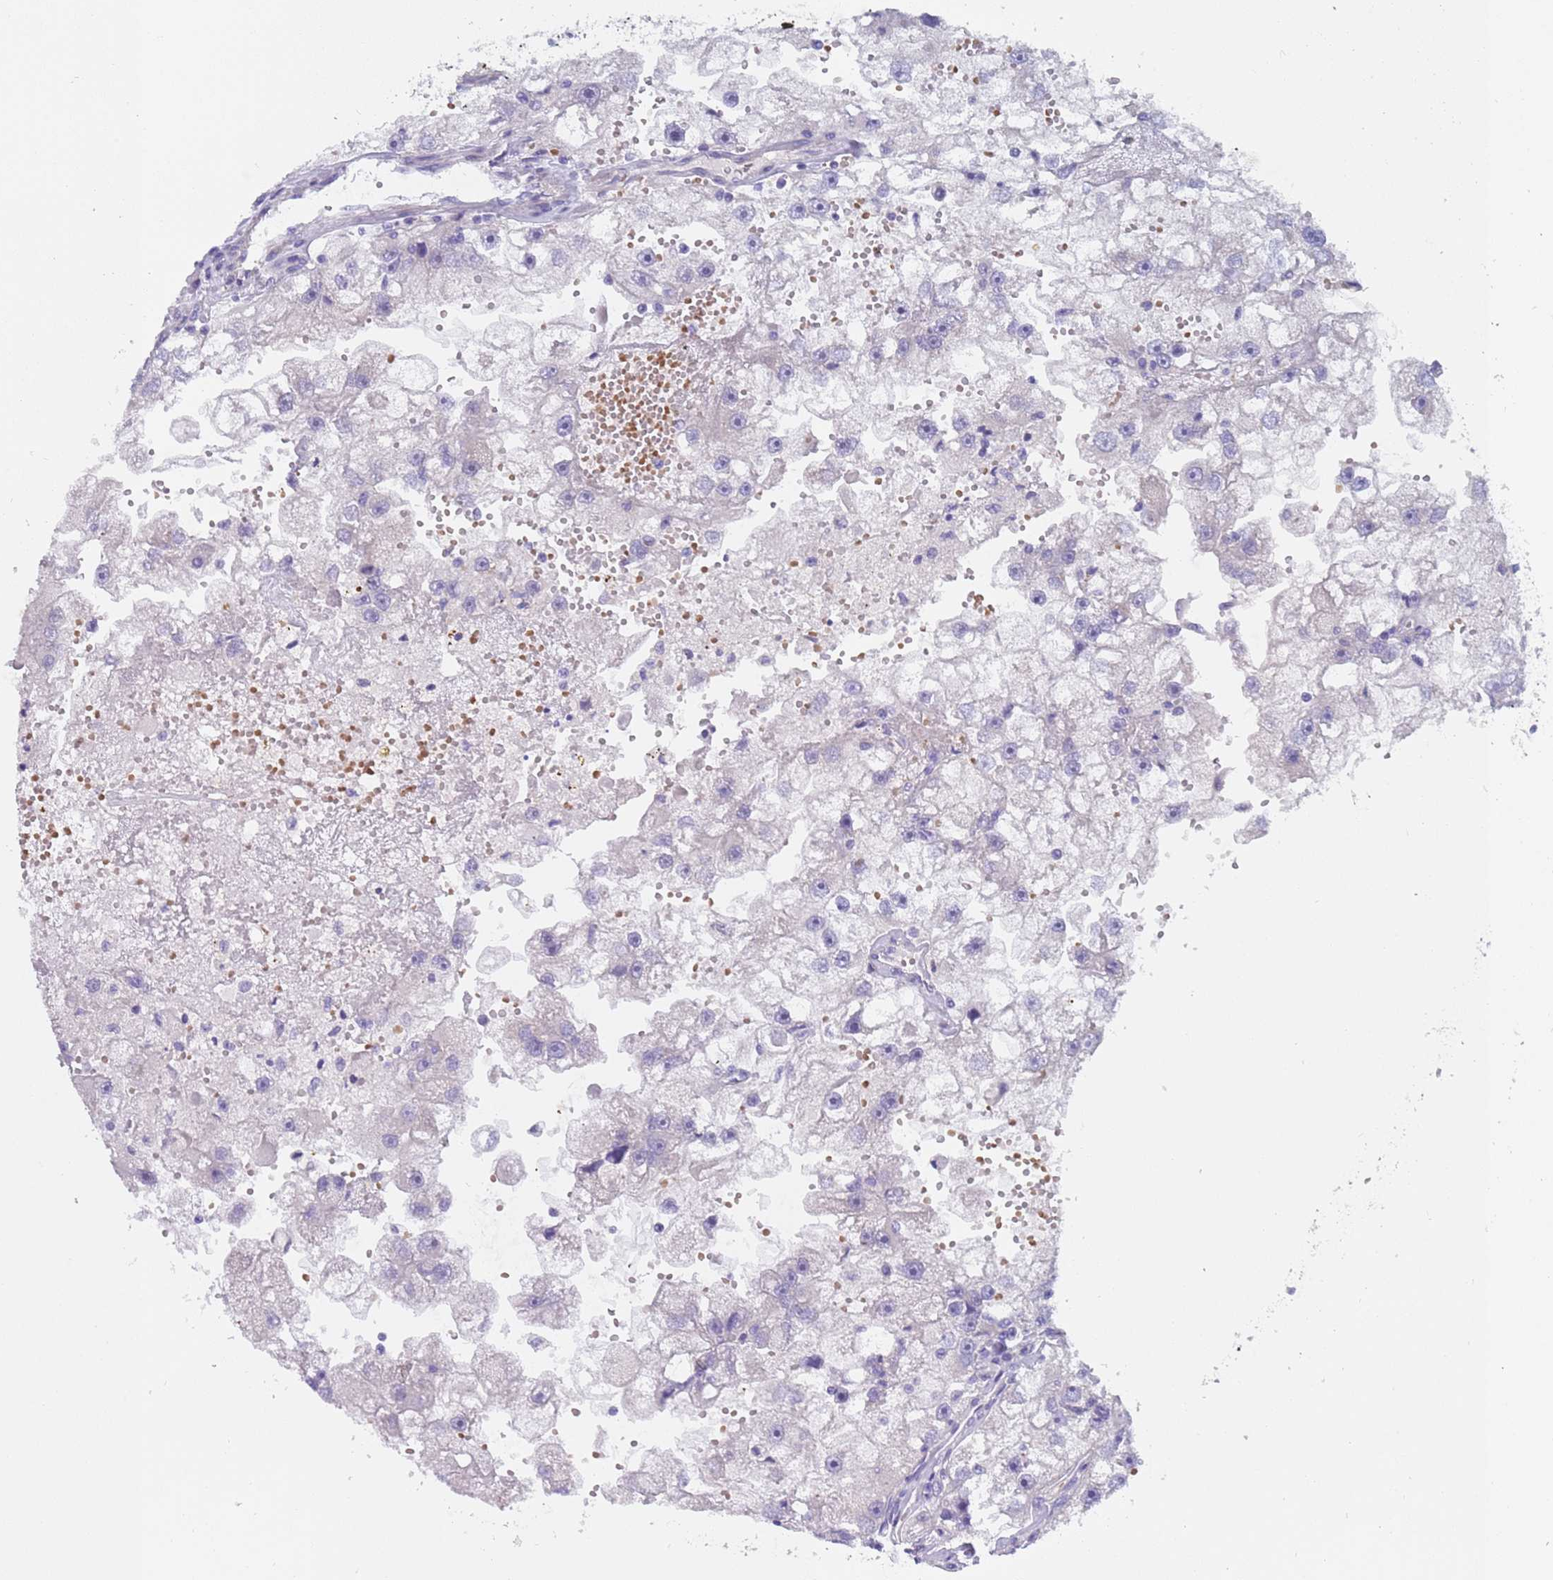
{"staining": {"intensity": "negative", "quantity": "none", "location": "none"}, "tissue": "renal cancer", "cell_type": "Tumor cells", "image_type": "cancer", "snomed": [{"axis": "morphology", "description": "Adenocarcinoma, NOS"}, {"axis": "topography", "description": "Kidney"}], "caption": "Protein analysis of renal cancer demonstrates no significant positivity in tumor cells.", "gene": "KBTBD3", "patient": {"sex": "male", "age": 63}}